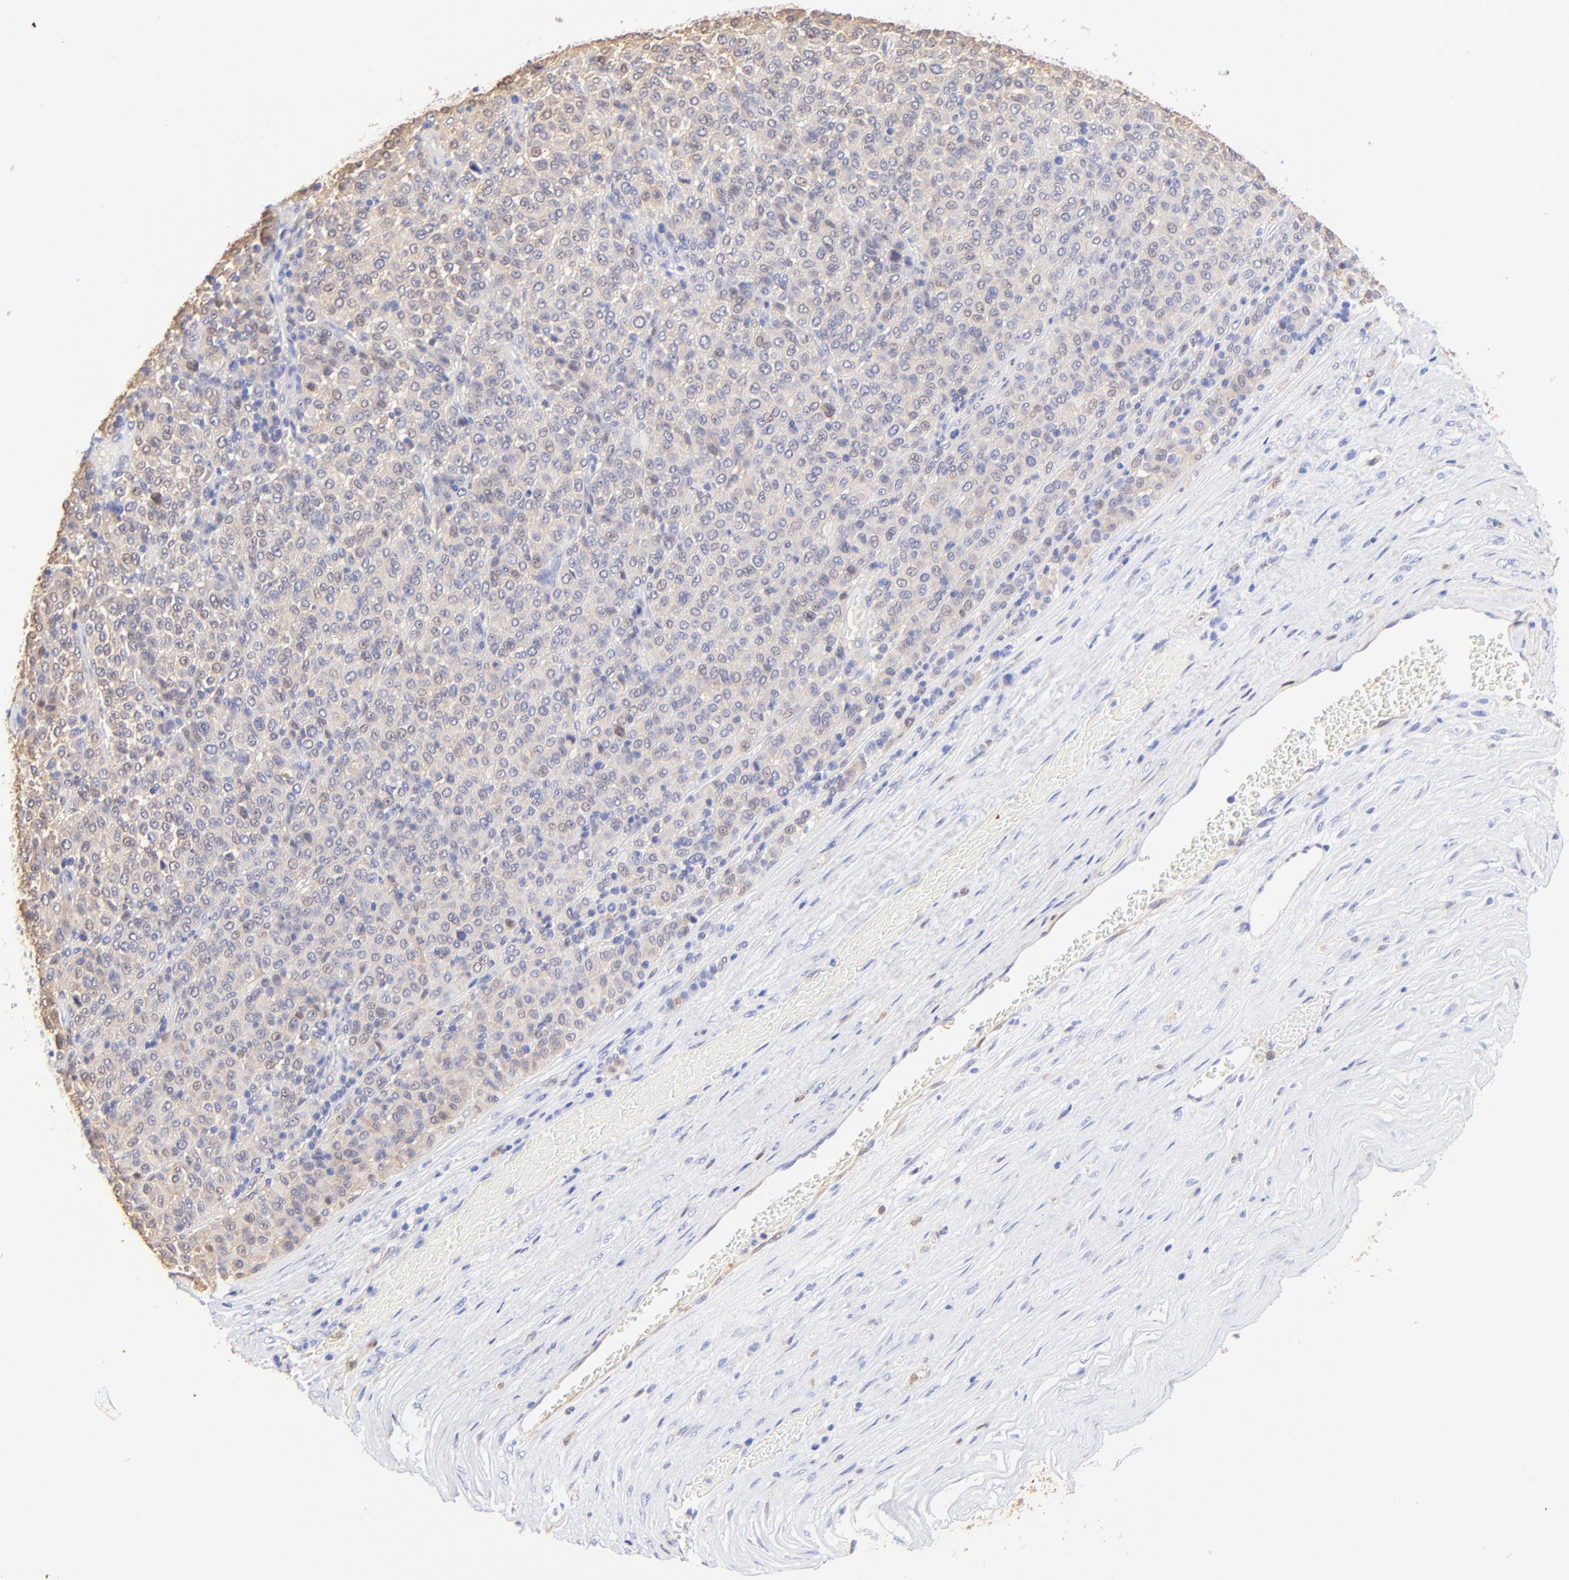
{"staining": {"intensity": "weak", "quantity": ">75%", "location": "cytoplasmic/membranous"}, "tissue": "melanoma", "cell_type": "Tumor cells", "image_type": "cancer", "snomed": [{"axis": "morphology", "description": "Malignant melanoma, Metastatic site"}, {"axis": "topography", "description": "Pancreas"}], "caption": "Protein expression analysis of melanoma exhibits weak cytoplasmic/membranous positivity in approximately >75% of tumor cells. (DAB (3,3'-diaminobenzidine) IHC, brown staining for protein, blue staining for nuclei).", "gene": "ALDH1A1", "patient": {"sex": "female", "age": 30}}